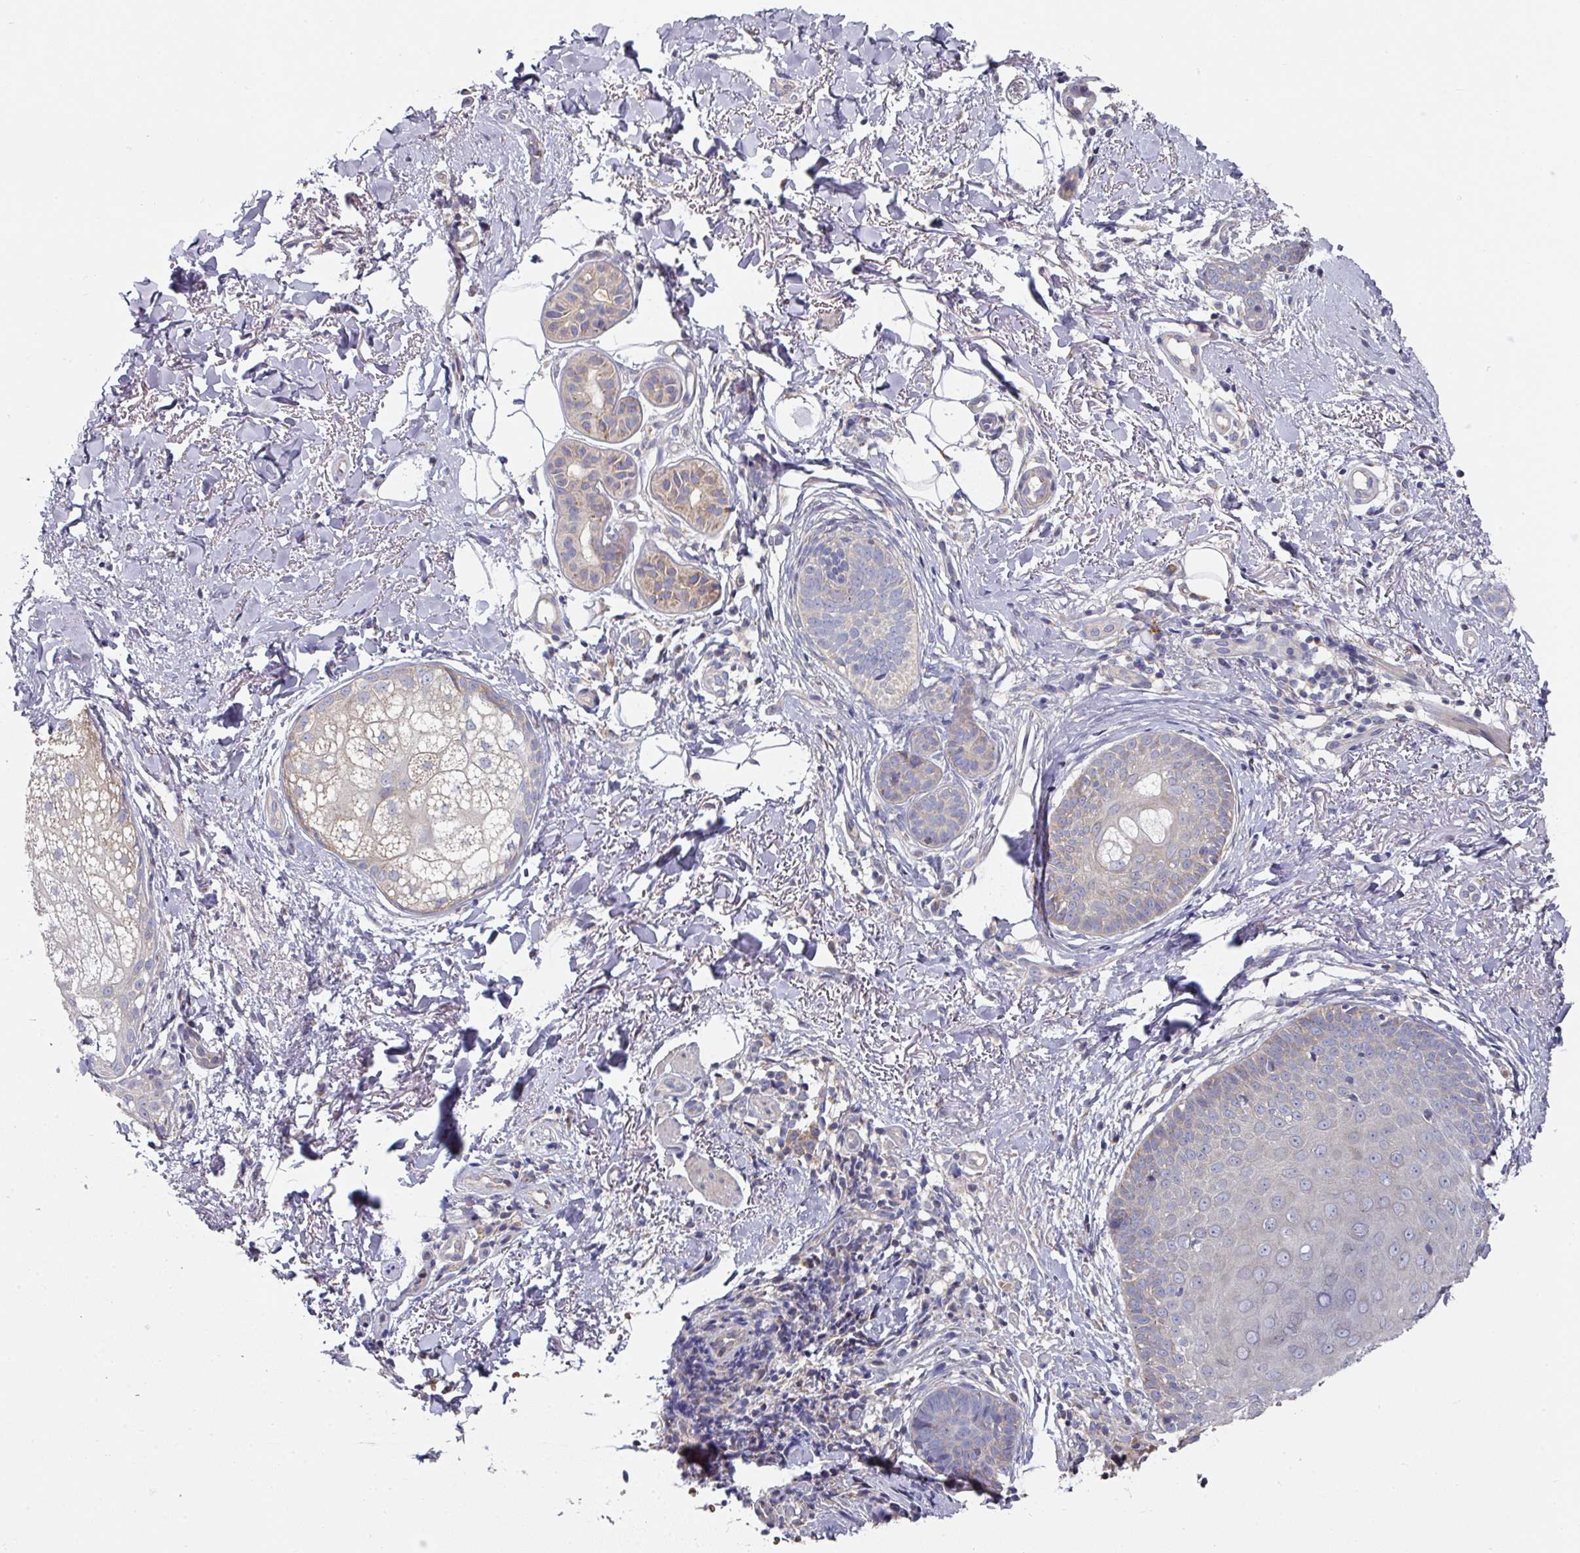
{"staining": {"intensity": "negative", "quantity": "none", "location": "none"}, "tissue": "skin cancer", "cell_type": "Tumor cells", "image_type": "cancer", "snomed": [{"axis": "morphology", "description": "Basal cell carcinoma"}, {"axis": "topography", "description": "Skin"}], "caption": "The IHC photomicrograph has no significant expression in tumor cells of skin basal cell carcinoma tissue. (Immunohistochemistry (ihc), brightfield microscopy, high magnification).", "gene": "PYROXD2", "patient": {"sex": "female", "age": 60}}